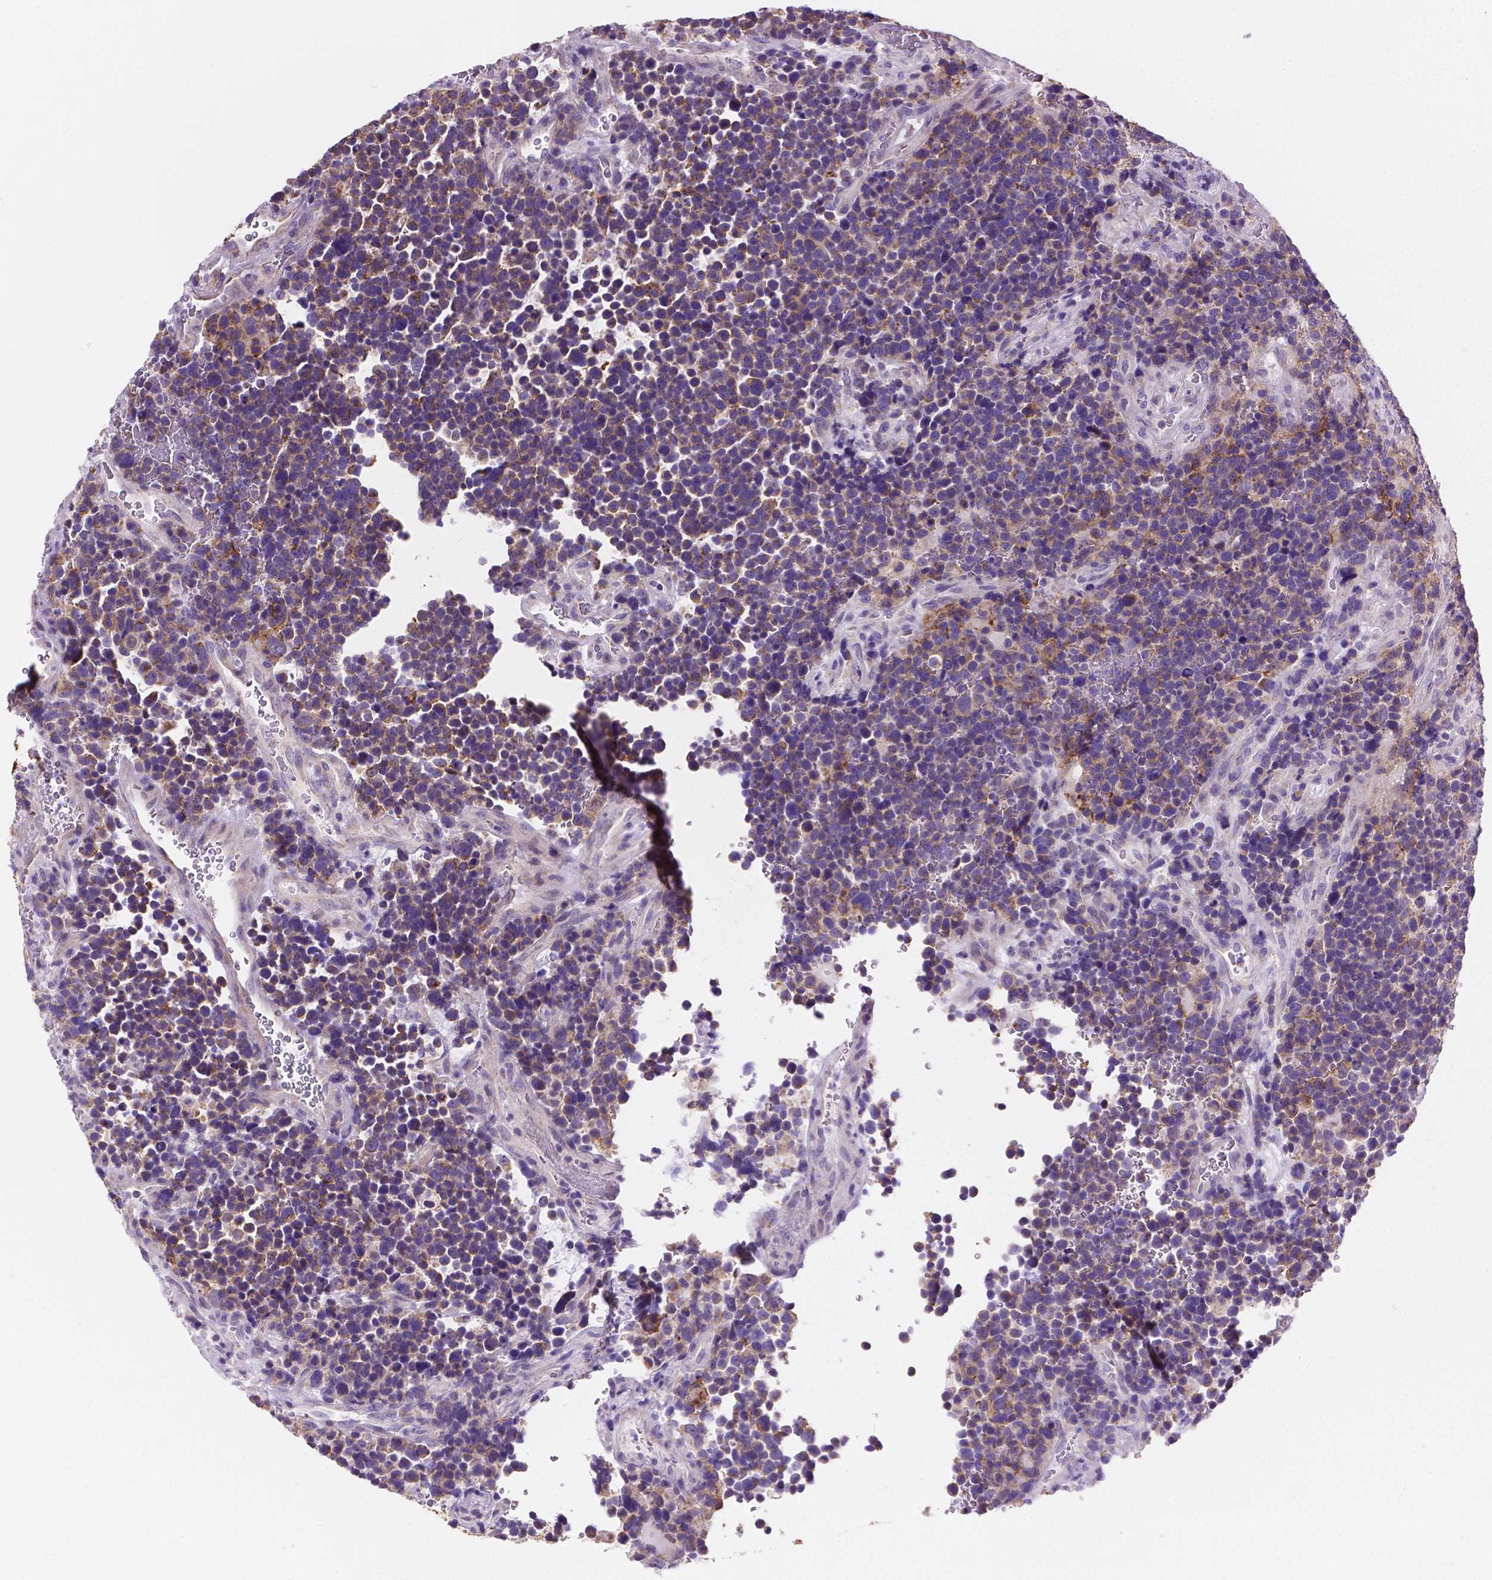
{"staining": {"intensity": "moderate", "quantity": "<25%", "location": "cytoplasmic/membranous"}, "tissue": "glioma", "cell_type": "Tumor cells", "image_type": "cancer", "snomed": [{"axis": "morphology", "description": "Glioma, malignant, High grade"}, {"axis": "topography", "description": "Brain"}], "caption": "DAB (3,3'-diaminobenzidine) immunohistochemical staining of human glioma demonstrates moderate cytoplasmic/membranous protein staining in about <25% of tumor cells.", "gene": "CSPG5", "patient": {"sex": "male", "age": 33}}